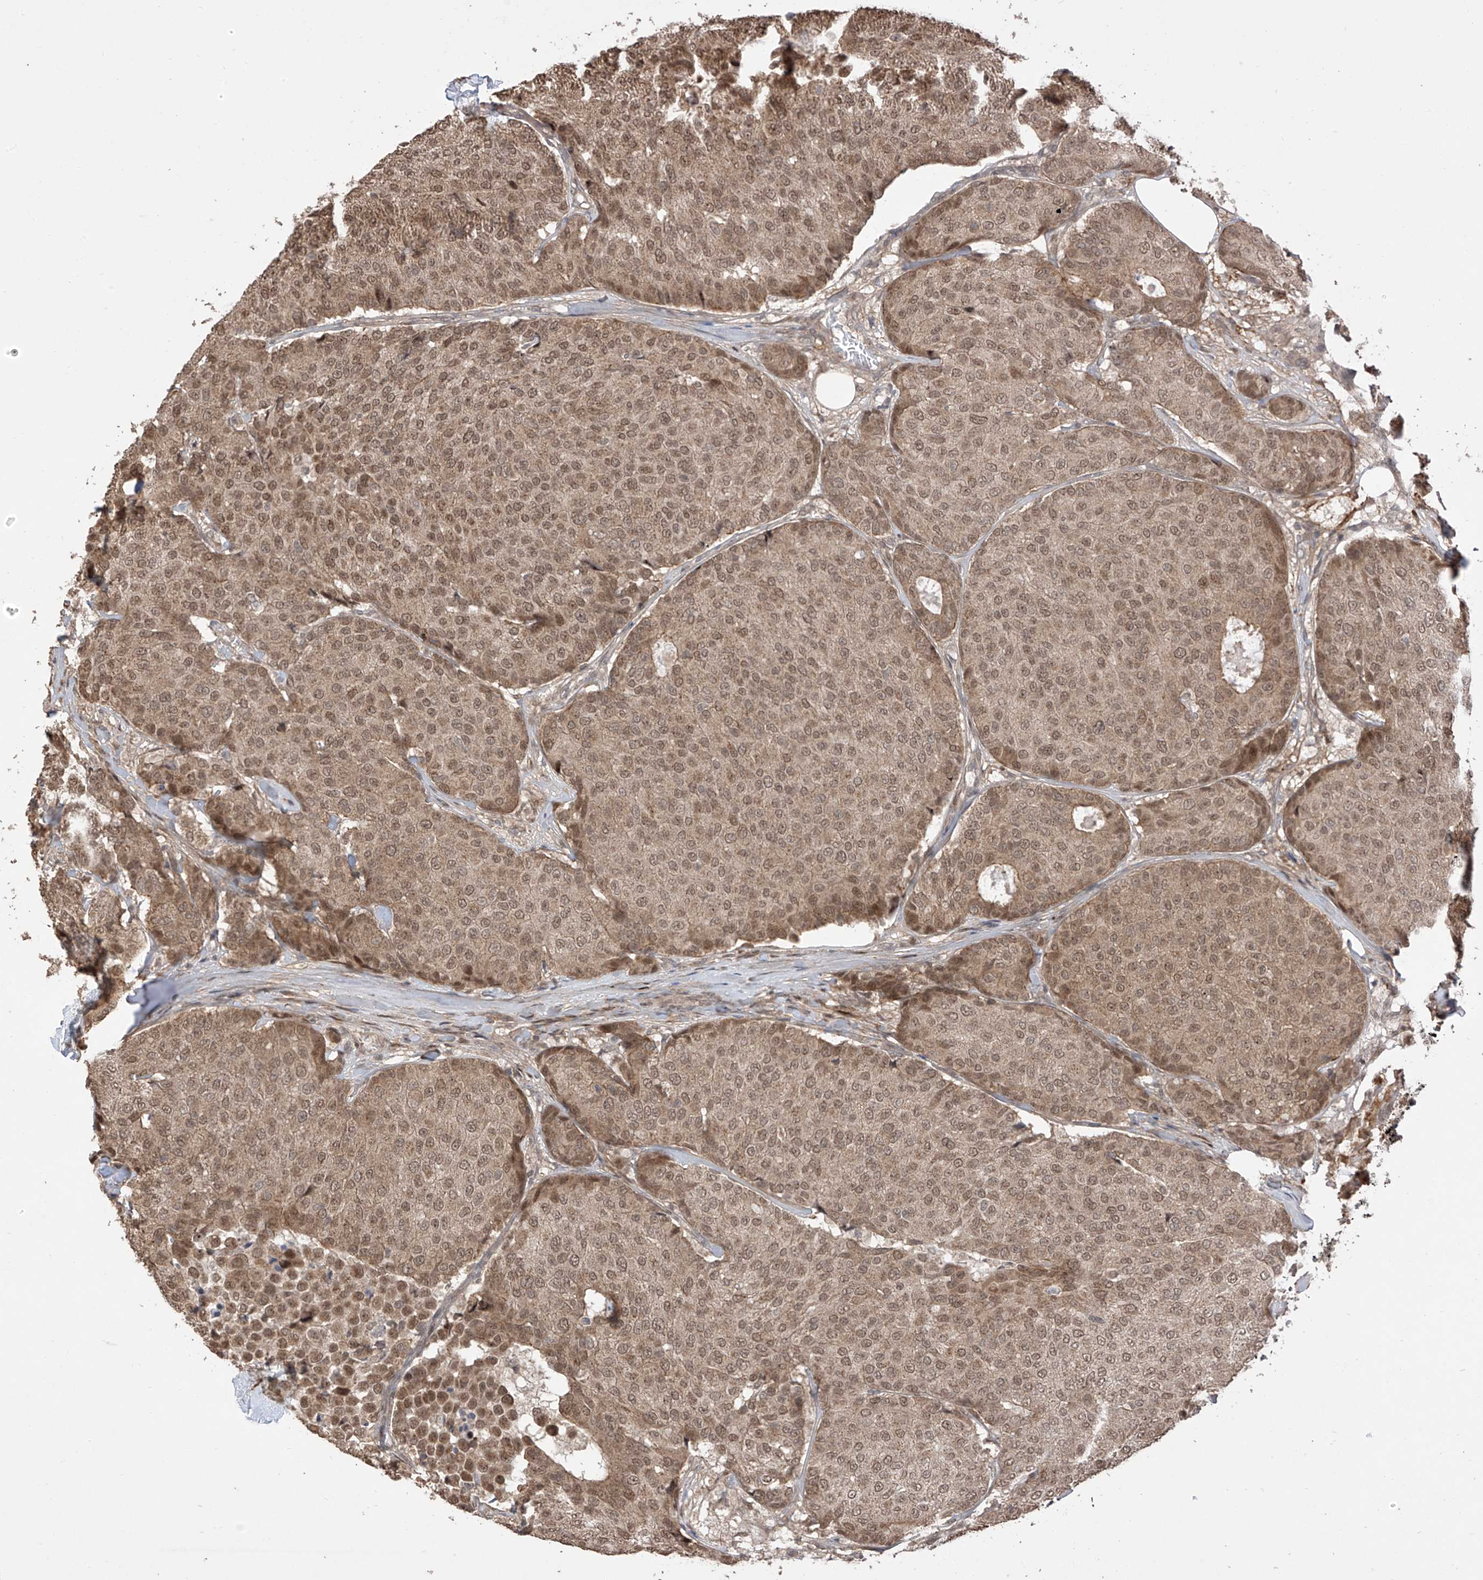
{"staining": {"intensity": "moderate", "quantity": ">75%", "location": "cytoplasmic/membranous,nuclear"}, "tissue": "breast cancer", "cell_type": "Tumor cells", "image_type": "cancer", "snomed": [{"axis": "morphology", "description": "Duct carcinoma"}, {"axis": "topography", "description": "Breast"}], "caption": "This micrograph exhibits immunohistochemistry (IHC) staining of breast cancer (invasive ductal carcinoma), with medium moderate cytoplasmic/membranous and nuclear positivity in approximately >75% of tumor cells.", "gene": "LATS1", "patient": {"sex": "female", "age": 75}}